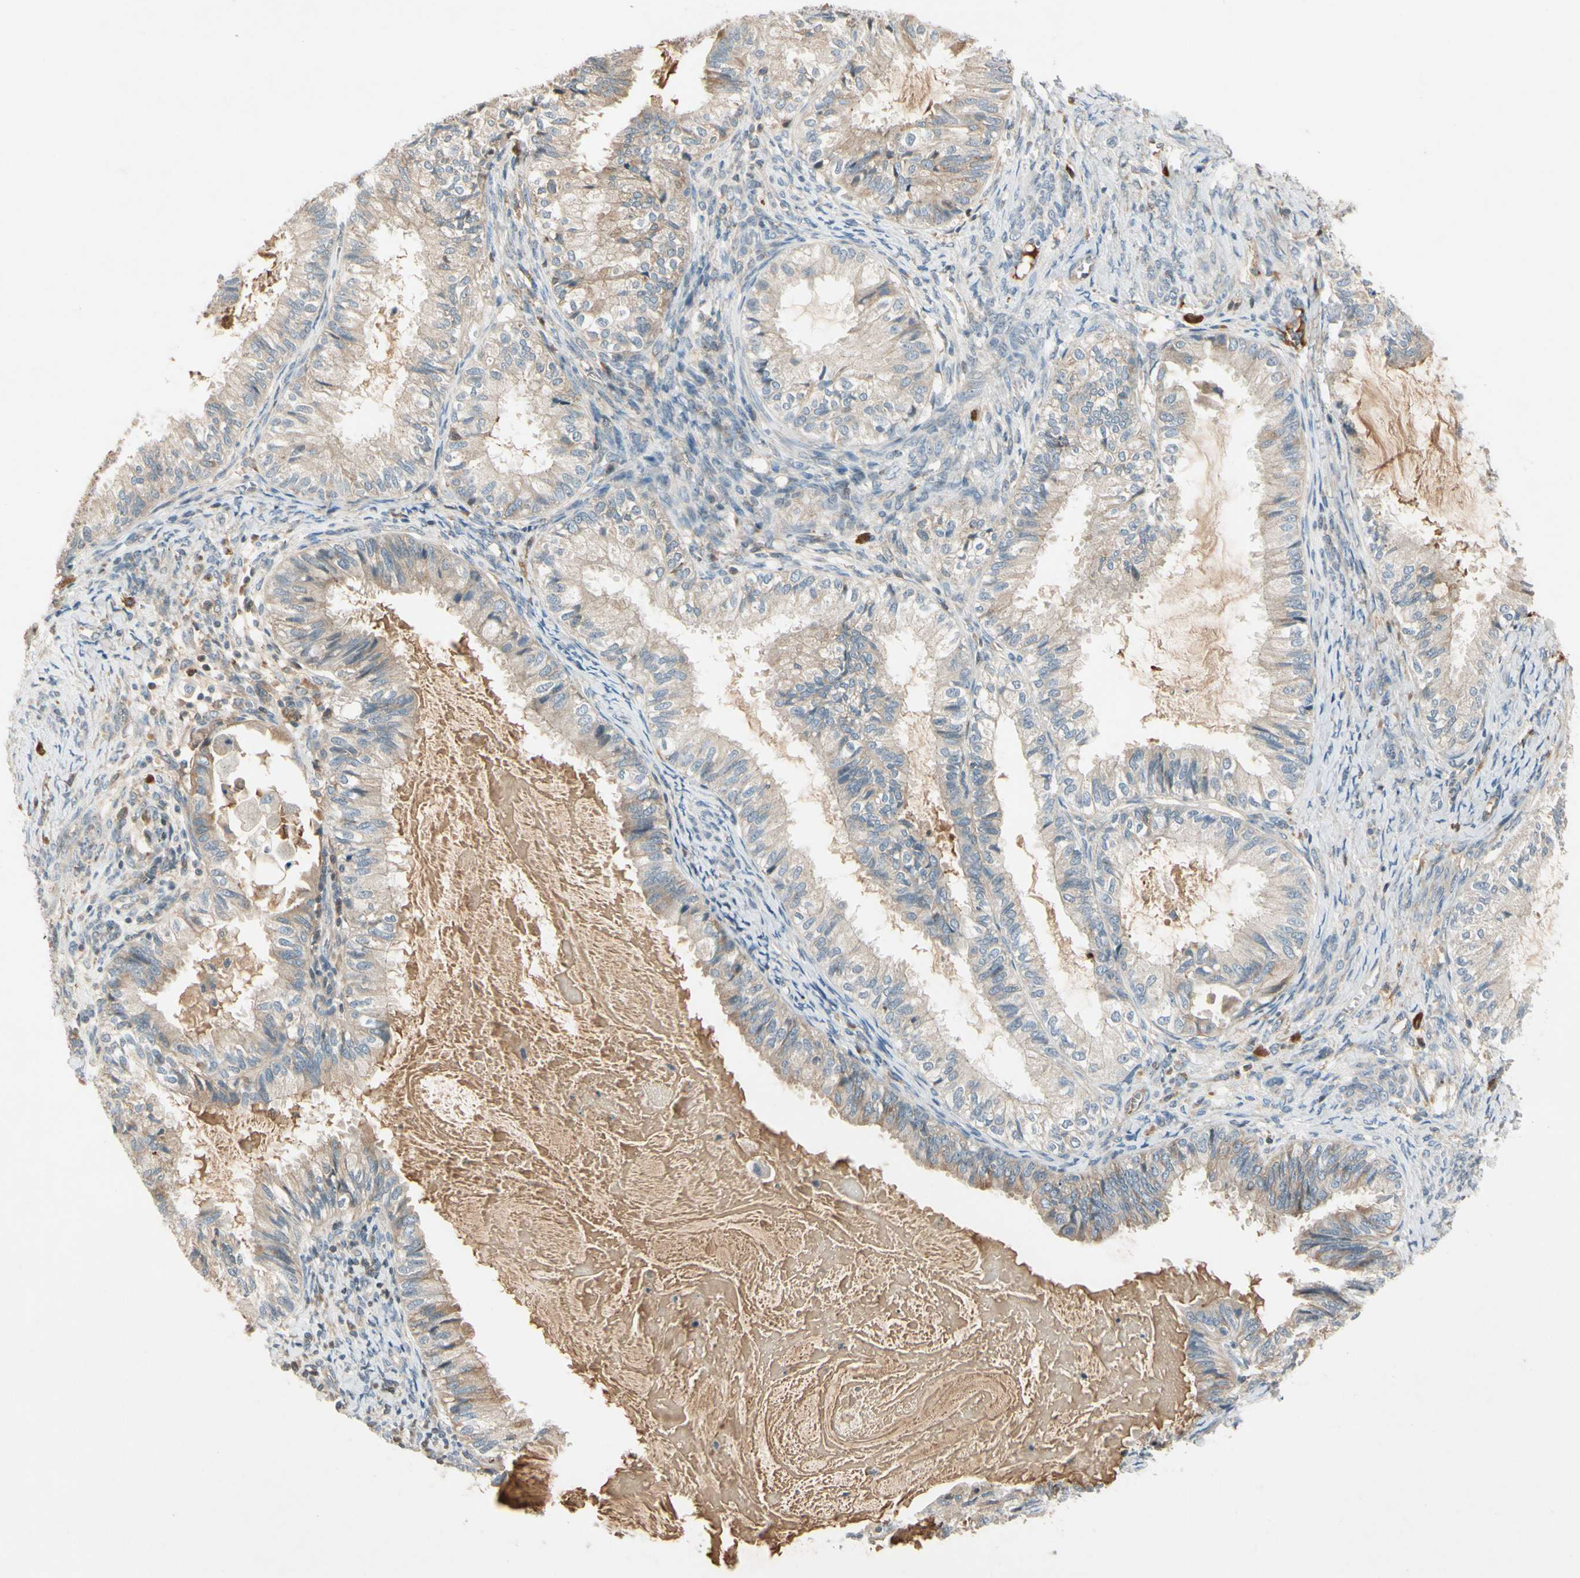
{"staining": {"intensity": "weak", "quantity": ">75%", "location": "cytoplasmic/membranous"}, "tissue": "cervical cancer", "cell_type": "Tumor cells", "image_type": "cancer", "snomed": [{"axis": "morphology", "description": "Normal tissue, NOS"}, {"axis": "morphology", "description": "Adenocarcinoma, NOS"}, {"axis": "topography", "description": "Cervix"}, {"axis": "topography", "description": "Endometrium"}], "caption": "Immunohistochemical staining of human cervical cancer exhibits low levels of weak cytoplasmic/membranous protein staining in about >75% of tumor cells. (DAB (3,3'-diaminobenzidine) IHC with brightfield microscopy, high magnification).", "gene": "ICAM5", "patient": {"sex": "female", "age": 86}}